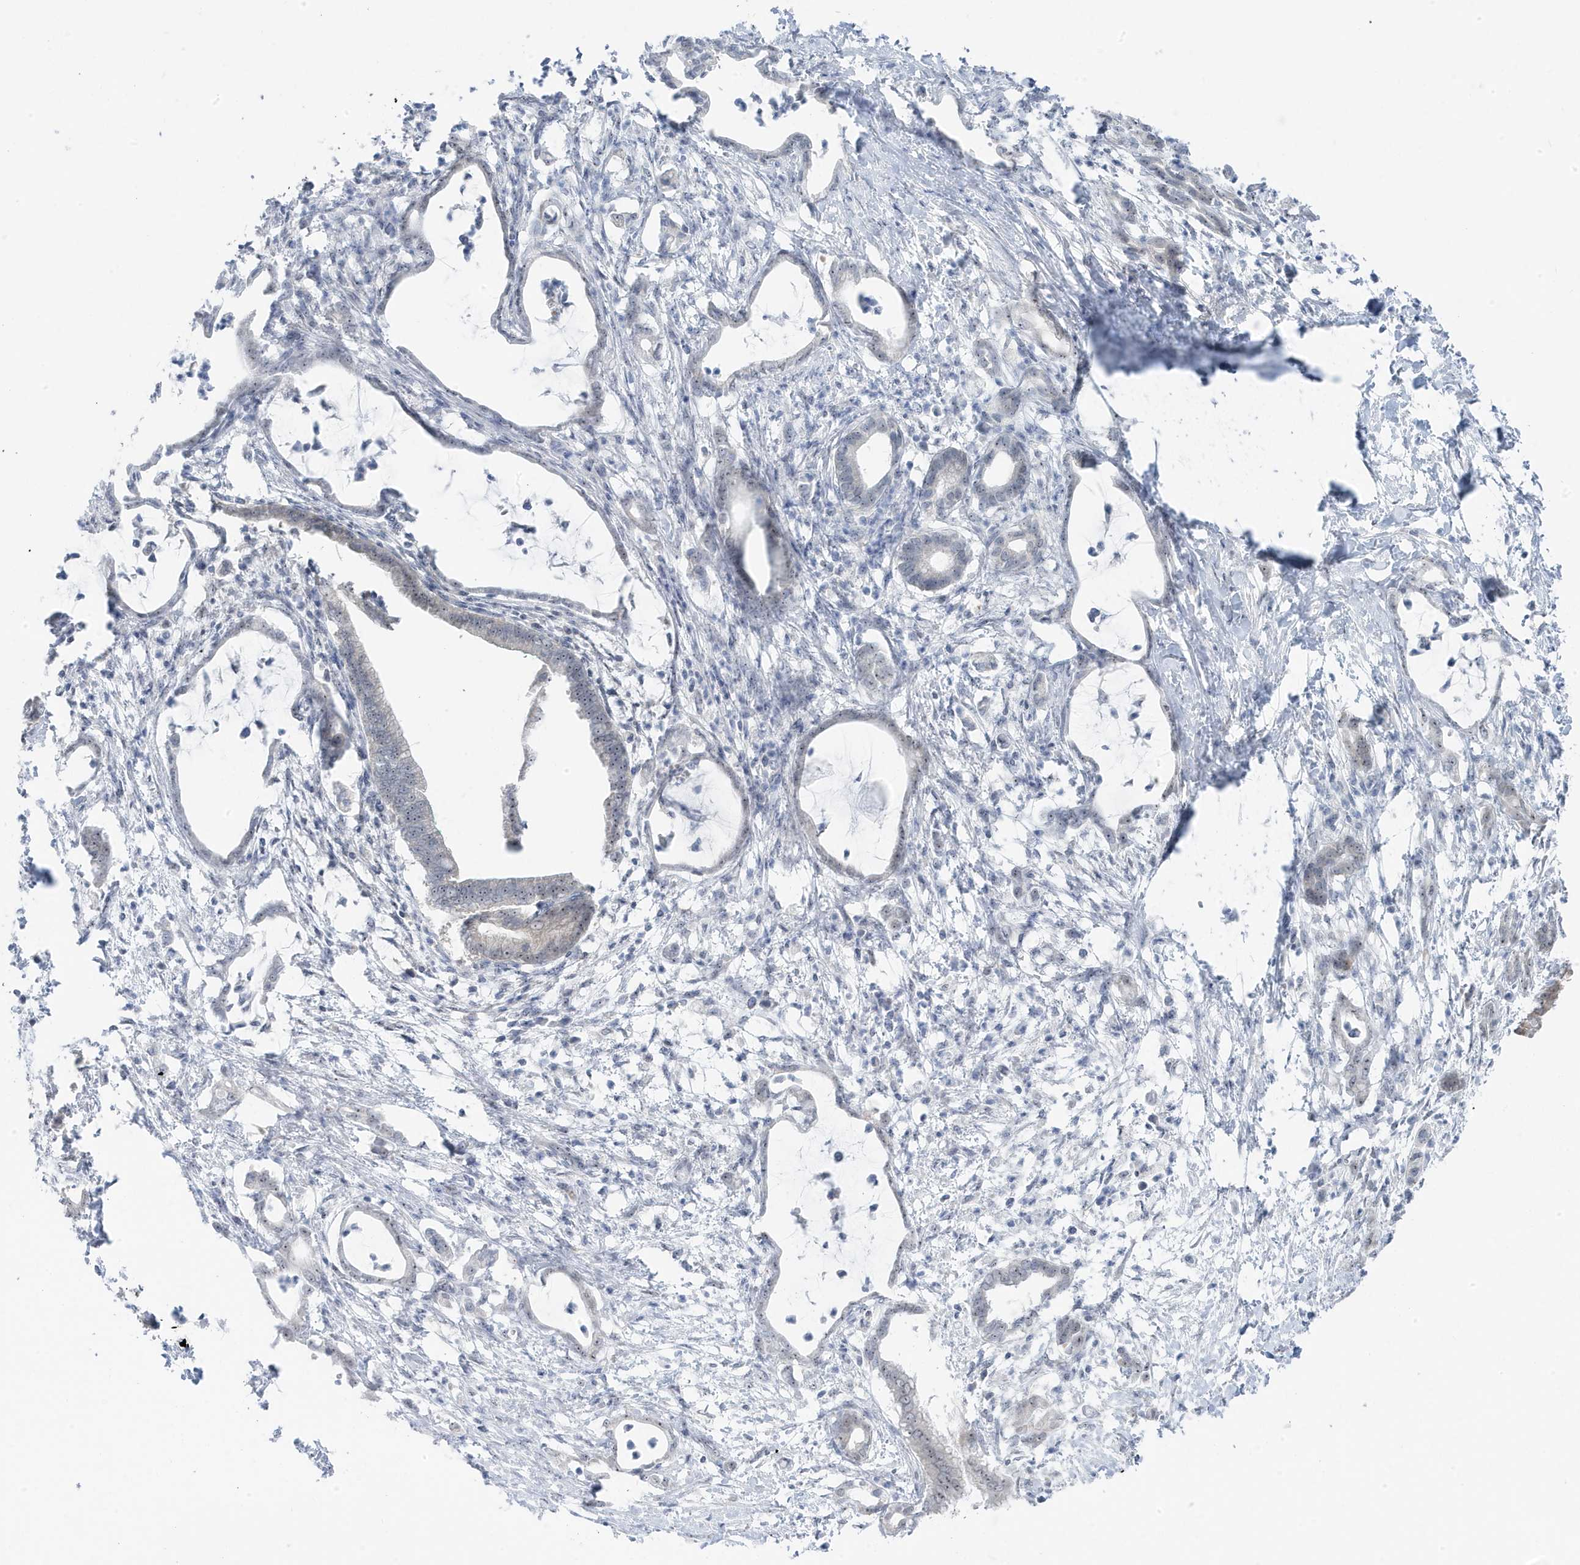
{"staining": {"intensity": "weak", "quantity": "<25%", "location": "nuclear"}, "tissue": "pancreatic cancer", "cell_type": "Tumor cells", "image_type": "cancer", "snomed": [{"axis": "morphology", "description": "Adenocarcinoma, NOS"}, {"axis": "topography", "description": "Pancreas"}], "caption": "An immunohistochemistry (IHC) image of pancreatic cancer (adenocarcinoma) is shown. There is no staining in tumor cells of pancreatic cancer (adenocarcinoma). (Stains: DAB immunohistochemistry with hematoxylin counter stain, Microscopy: brightfield microscopy at high magnification).", "gene": "TSEN15", "patient": {"sex": "female", "age": 55}}